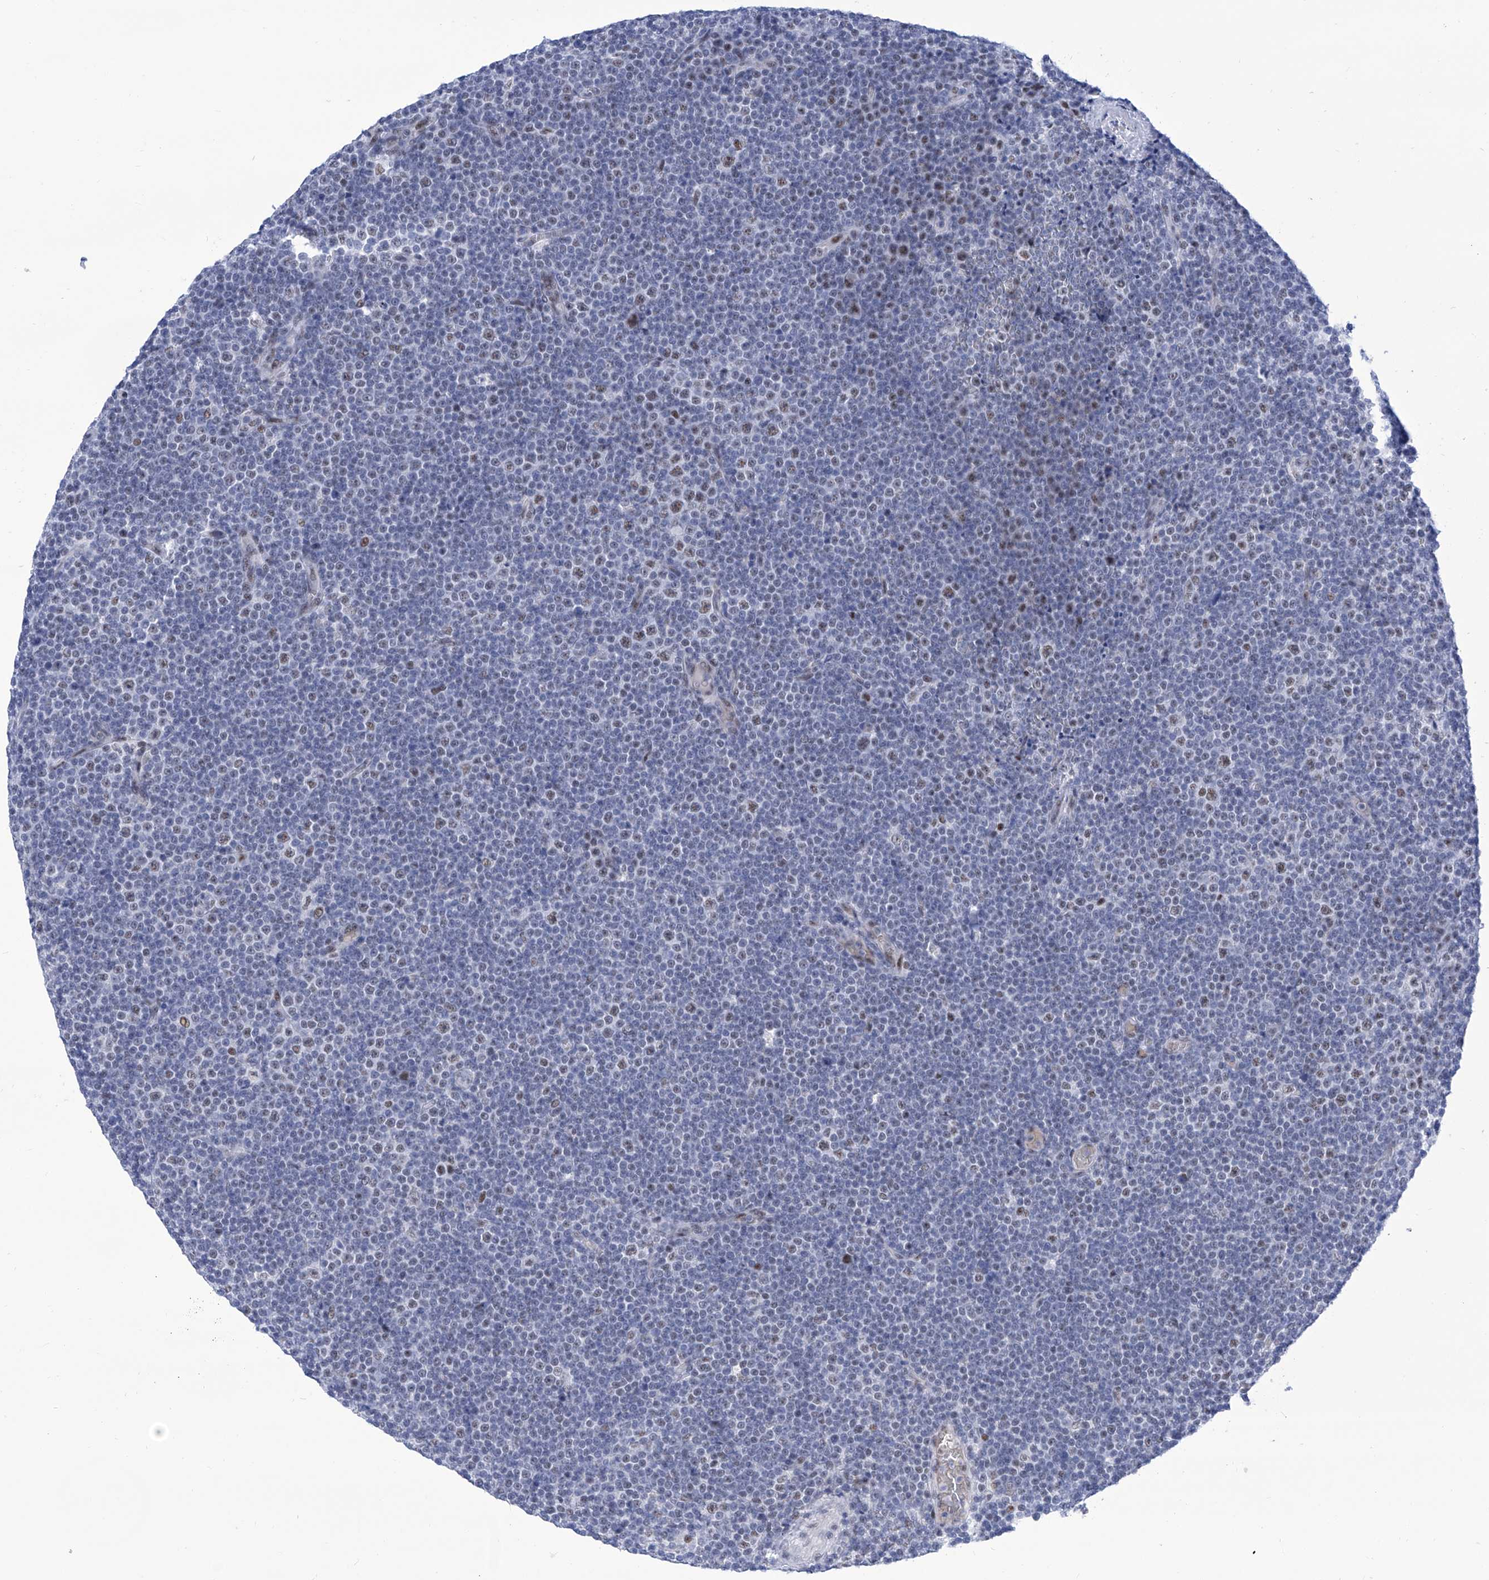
{"staining": {"intensity": "weak", "quantity": "<25%", "location": "nuclear"}, "tissue": "lymphoma", "cell_type": "Tumor cells", "image_type": "cancer", "snomed": [{"axis": "morphology", "description": "Malignant lymphoma, non-Hodgkin's type, Low grade"}, {"axis": "topography", "description": "Lymph node"}], "caption": "The immunohistochemistry (IHC) micrograph has no significant expression in tumor cells of malignant lymphoma, non-Hodgkin's type (low-grade) tissue.", "gene": "SART1", "patient": {"sex": "female", "age": 67}}